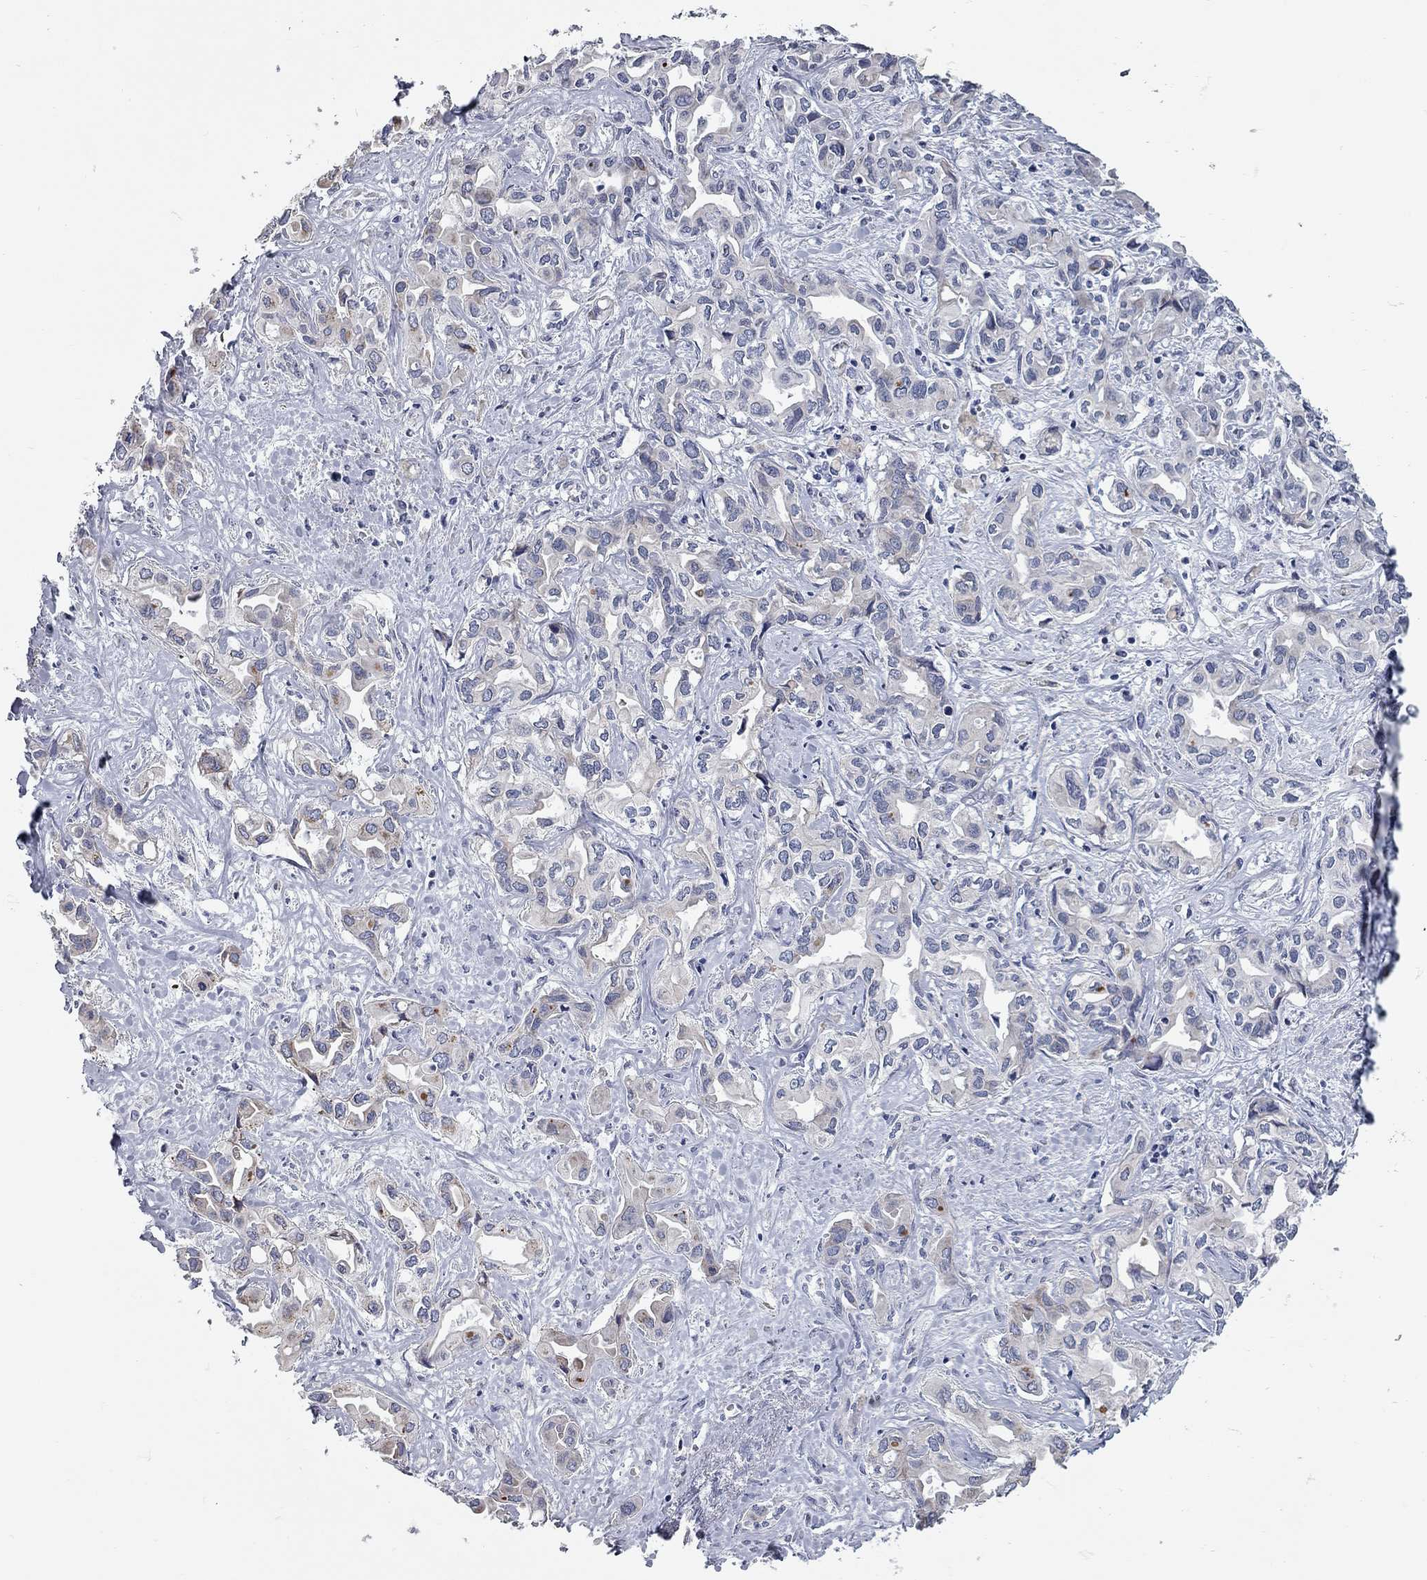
{"staining": {"intensity": "negative", "quantity": "none", "location": "none"}, "tissue": "liver cancer", "cell_type": "Tumor cells", "image_type": "cancer", "snomed": [{"axis": "morphology", "description": "Cholangiocarcinoma"}, {"axis": "topography", "description": "Liver"}], "caption": "Tumor cells are negative for protein expression in human liver cancer (cholangiocarcinoma).", "gene": "XAGE2", "patient": {"sex": "female", "age": 64}}